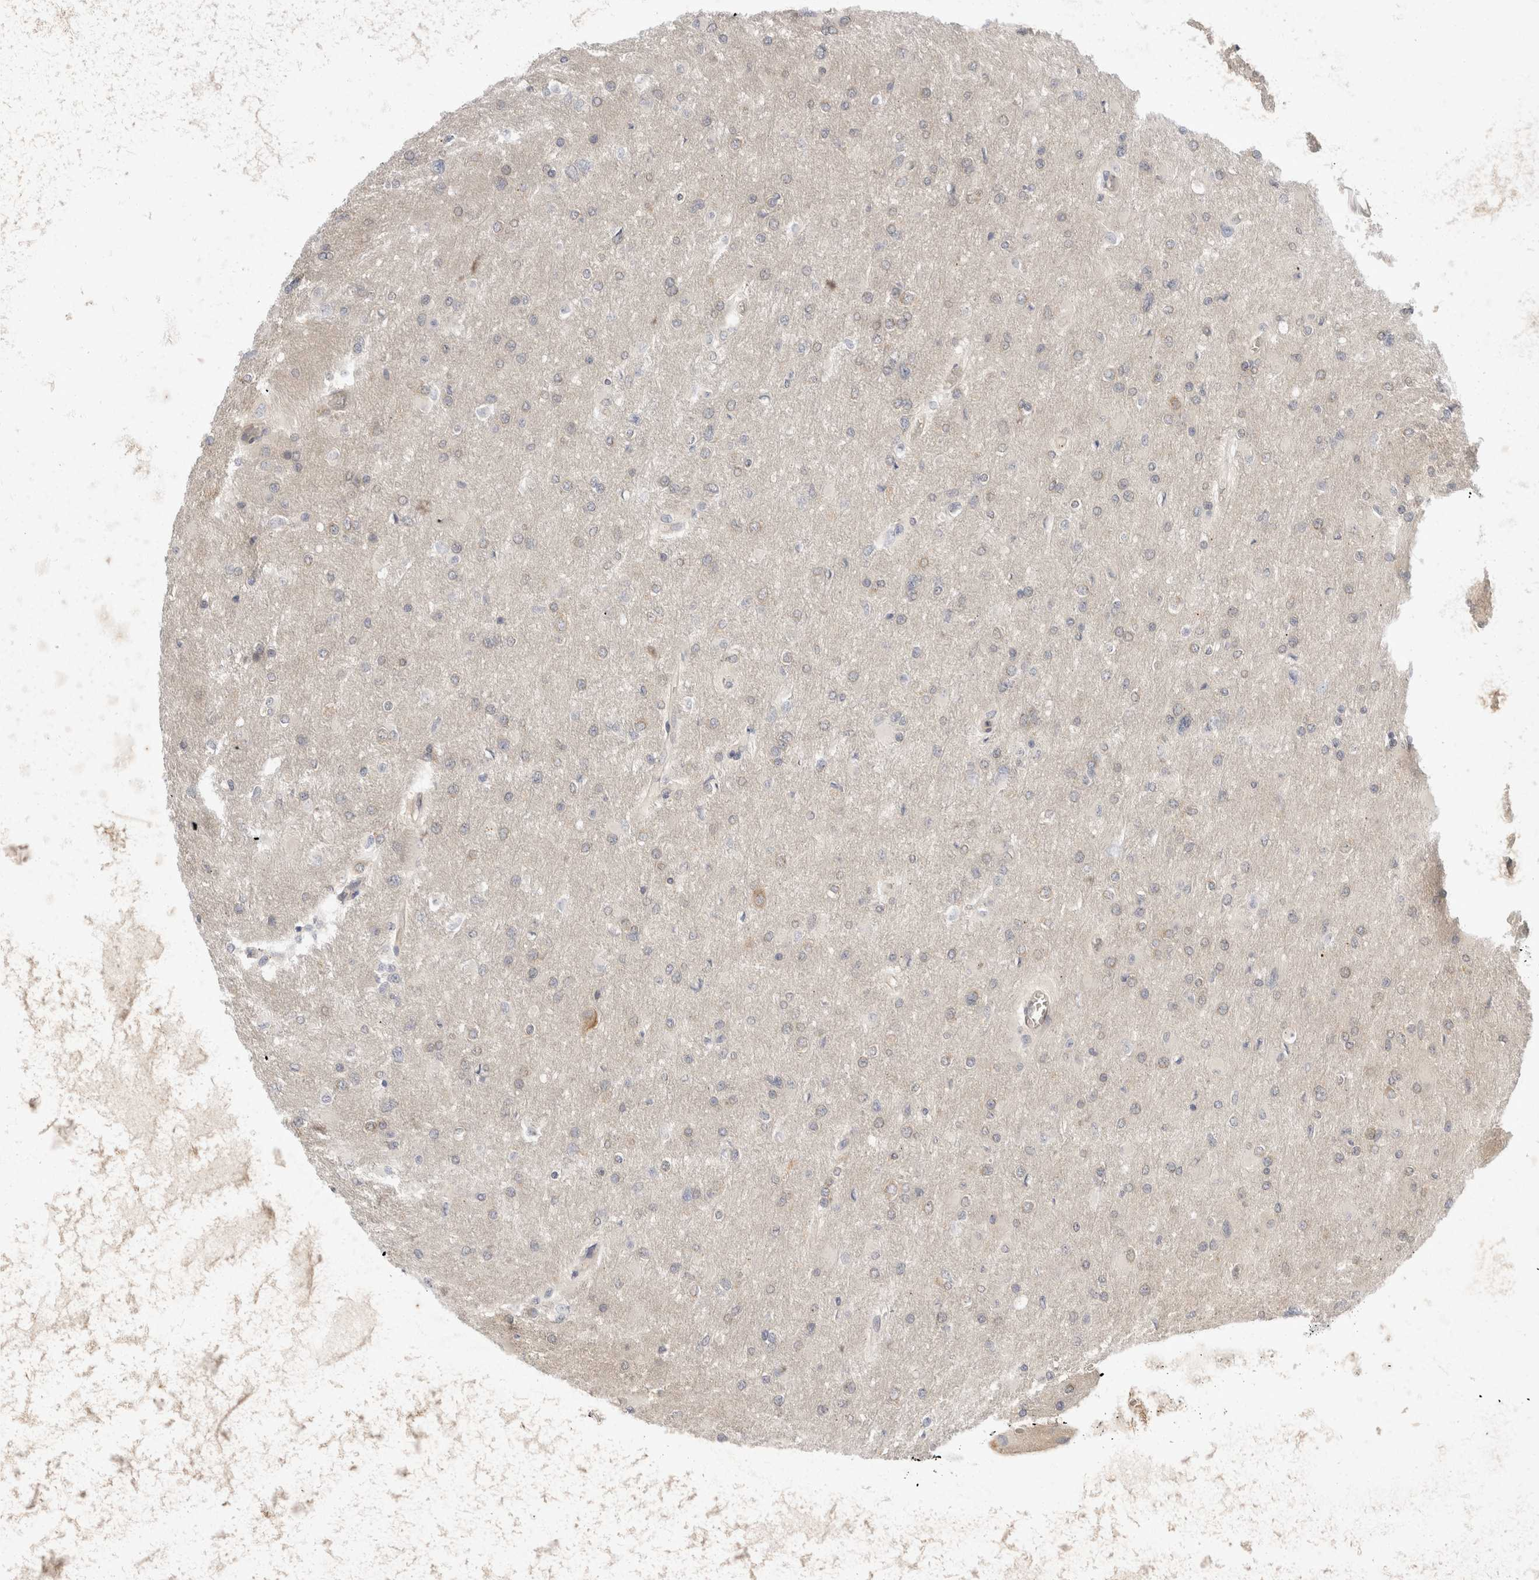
{"staining": {"intensity": "negative", "quantity": "none", "location": "none"}, "tissue": "glioma", "cell_type": "Tumor cells", "image_type": "cancer", "snomed": [{"axis": "morphology", "description": "Glioma, malignant, High grade"}, {"axis": "topography", "description": "Cerebral cortex"}], "caption": "DAB immunohistochemical staining of glioma exhibits no significant expression in tumor cells.", "gene": "EIF4G3", "patient": {"sex": "female", "age": 36}}